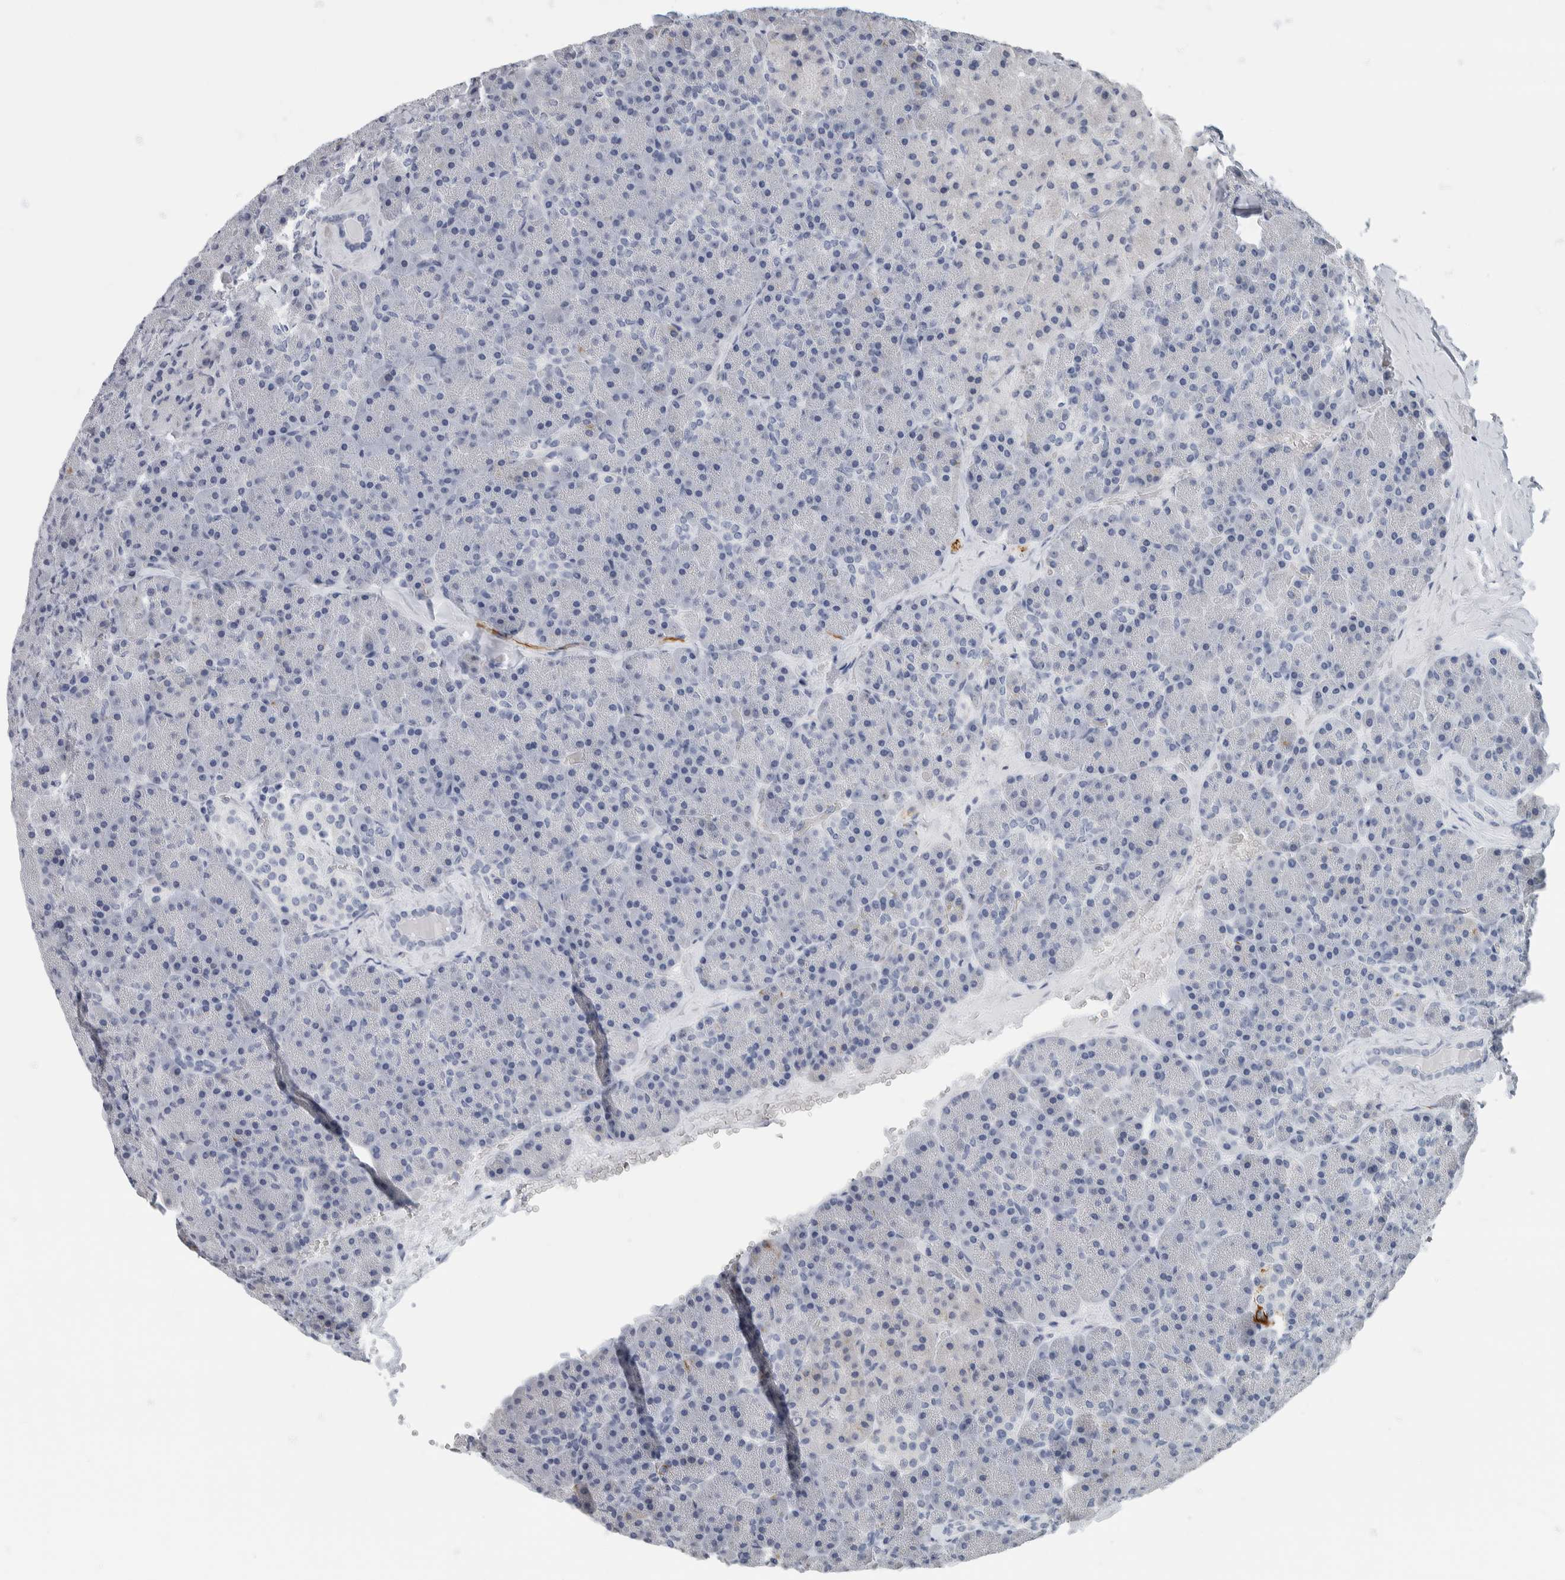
{"staining": {"intensity": "negative", "quantity": "none", "location": "none"}, "tissue": "pancreas", "cell_type": "Exocrine glandular cells", "image_type": "normal", "snomed": [{"axis": "morphology", "description": "Normal tissue, NOS"}, {"axis": "morphology", "description": "Carcinoid, malignant, NOS"}, {"axis": "topography", "description": "Pancreas"}], "caption": "Exocrine glandular cells show no significant expression in benign pancreas. (Brightfield microscopy of DAB immunohistochemistry (IHC) at high magnification).", "gene": "NEFM", "patient": {"sex": "female", "age": 35}}